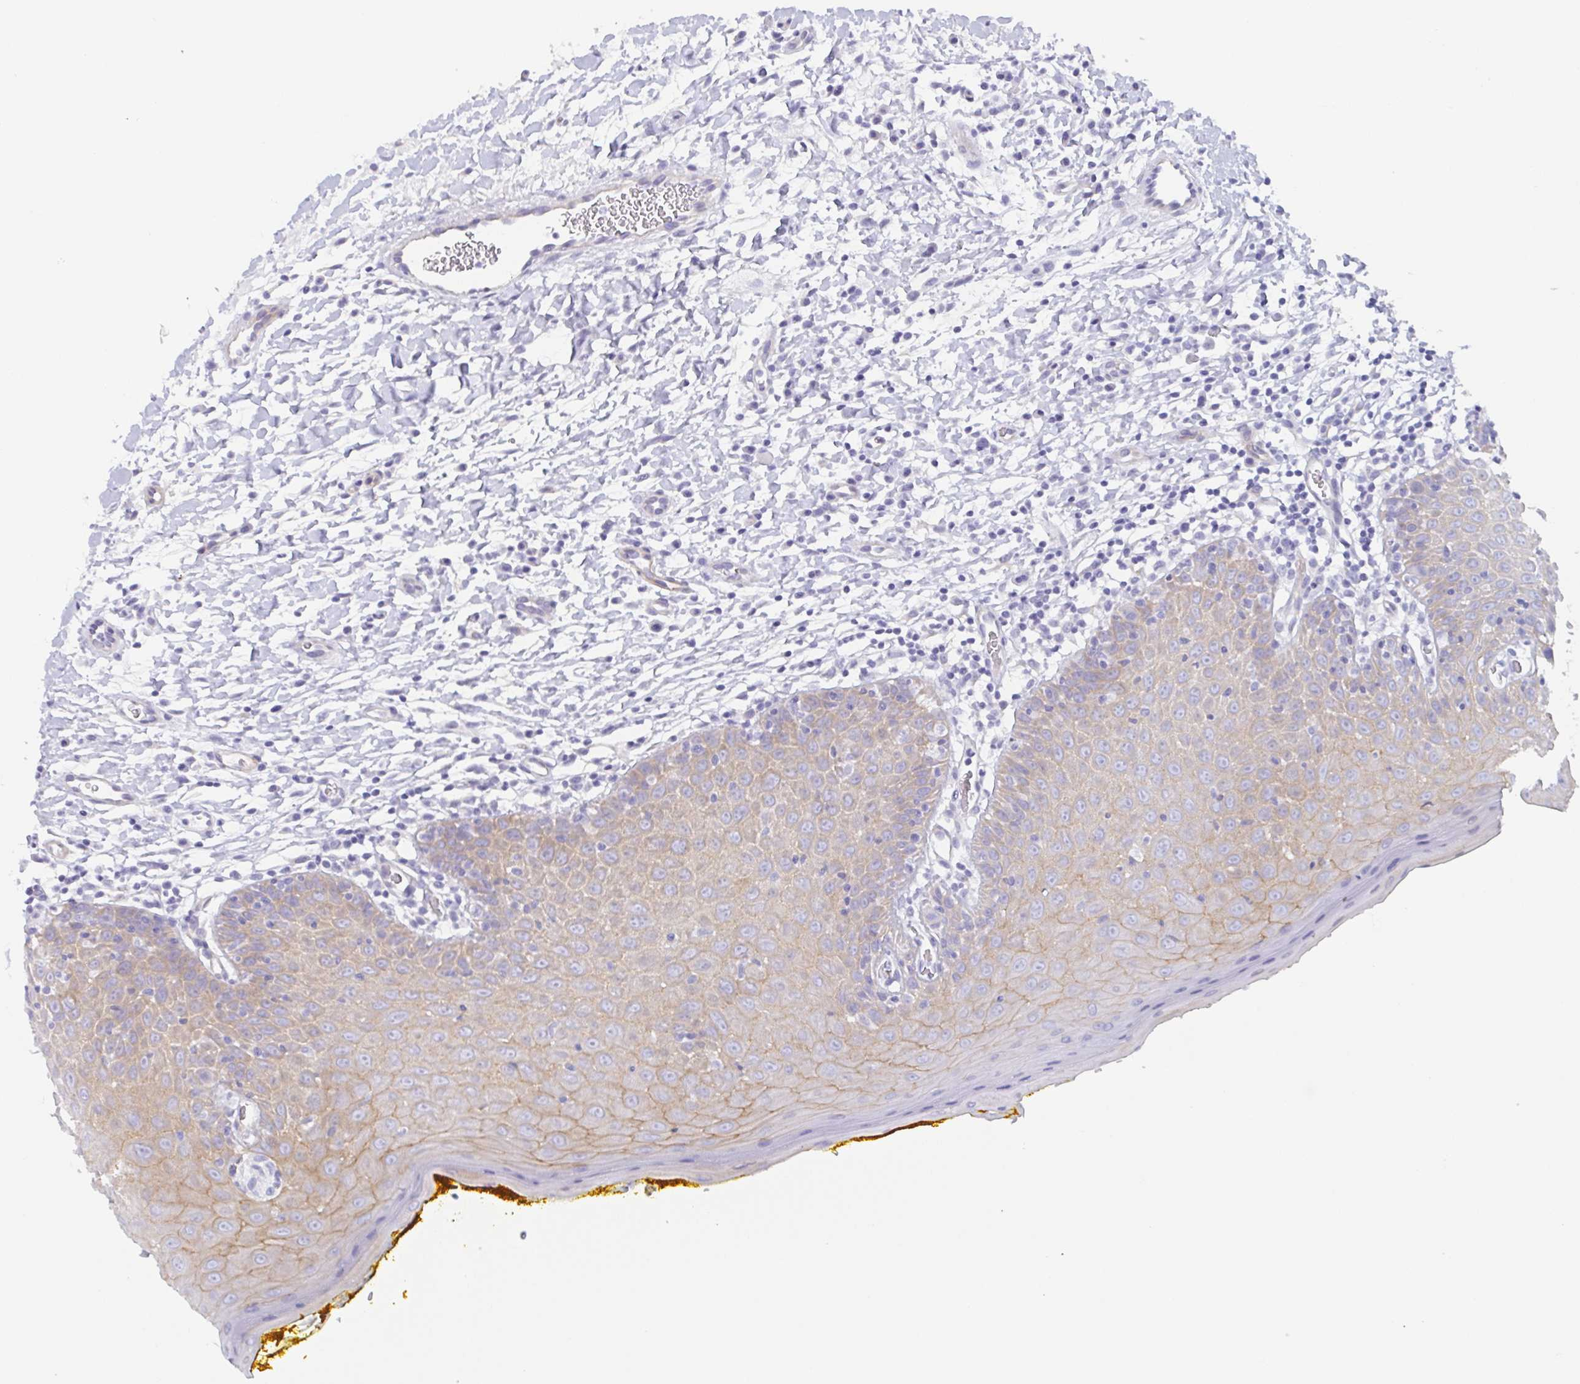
{"staining": {"intensity": "weak", "quantity": "25%-75%", "location": "cytoplasmic/membranous"}, "tissue": "oral mucosa", "cell_type": "Squamous epithelial cells", "image_type": "normal", "snomed": [{"axis": "morphology", "description": "Normal tissue, NOS"}, {"axis": "topography", "description": "Oral tissue"}, {"axis": "topography", "description": "Tounge, NOS"}], "caption": "Immunohistochemical staining of unremarkable oral mucosa demonstrates weak cytoplasmic/membranous protein positivity in about 25%-75% of squamous epithelial cells. The protein of interest is shown in brown color, while the nuclei are stained blue.", "gene": "DYNC1I1", "patient": {"sex": "female", "age": 58}}